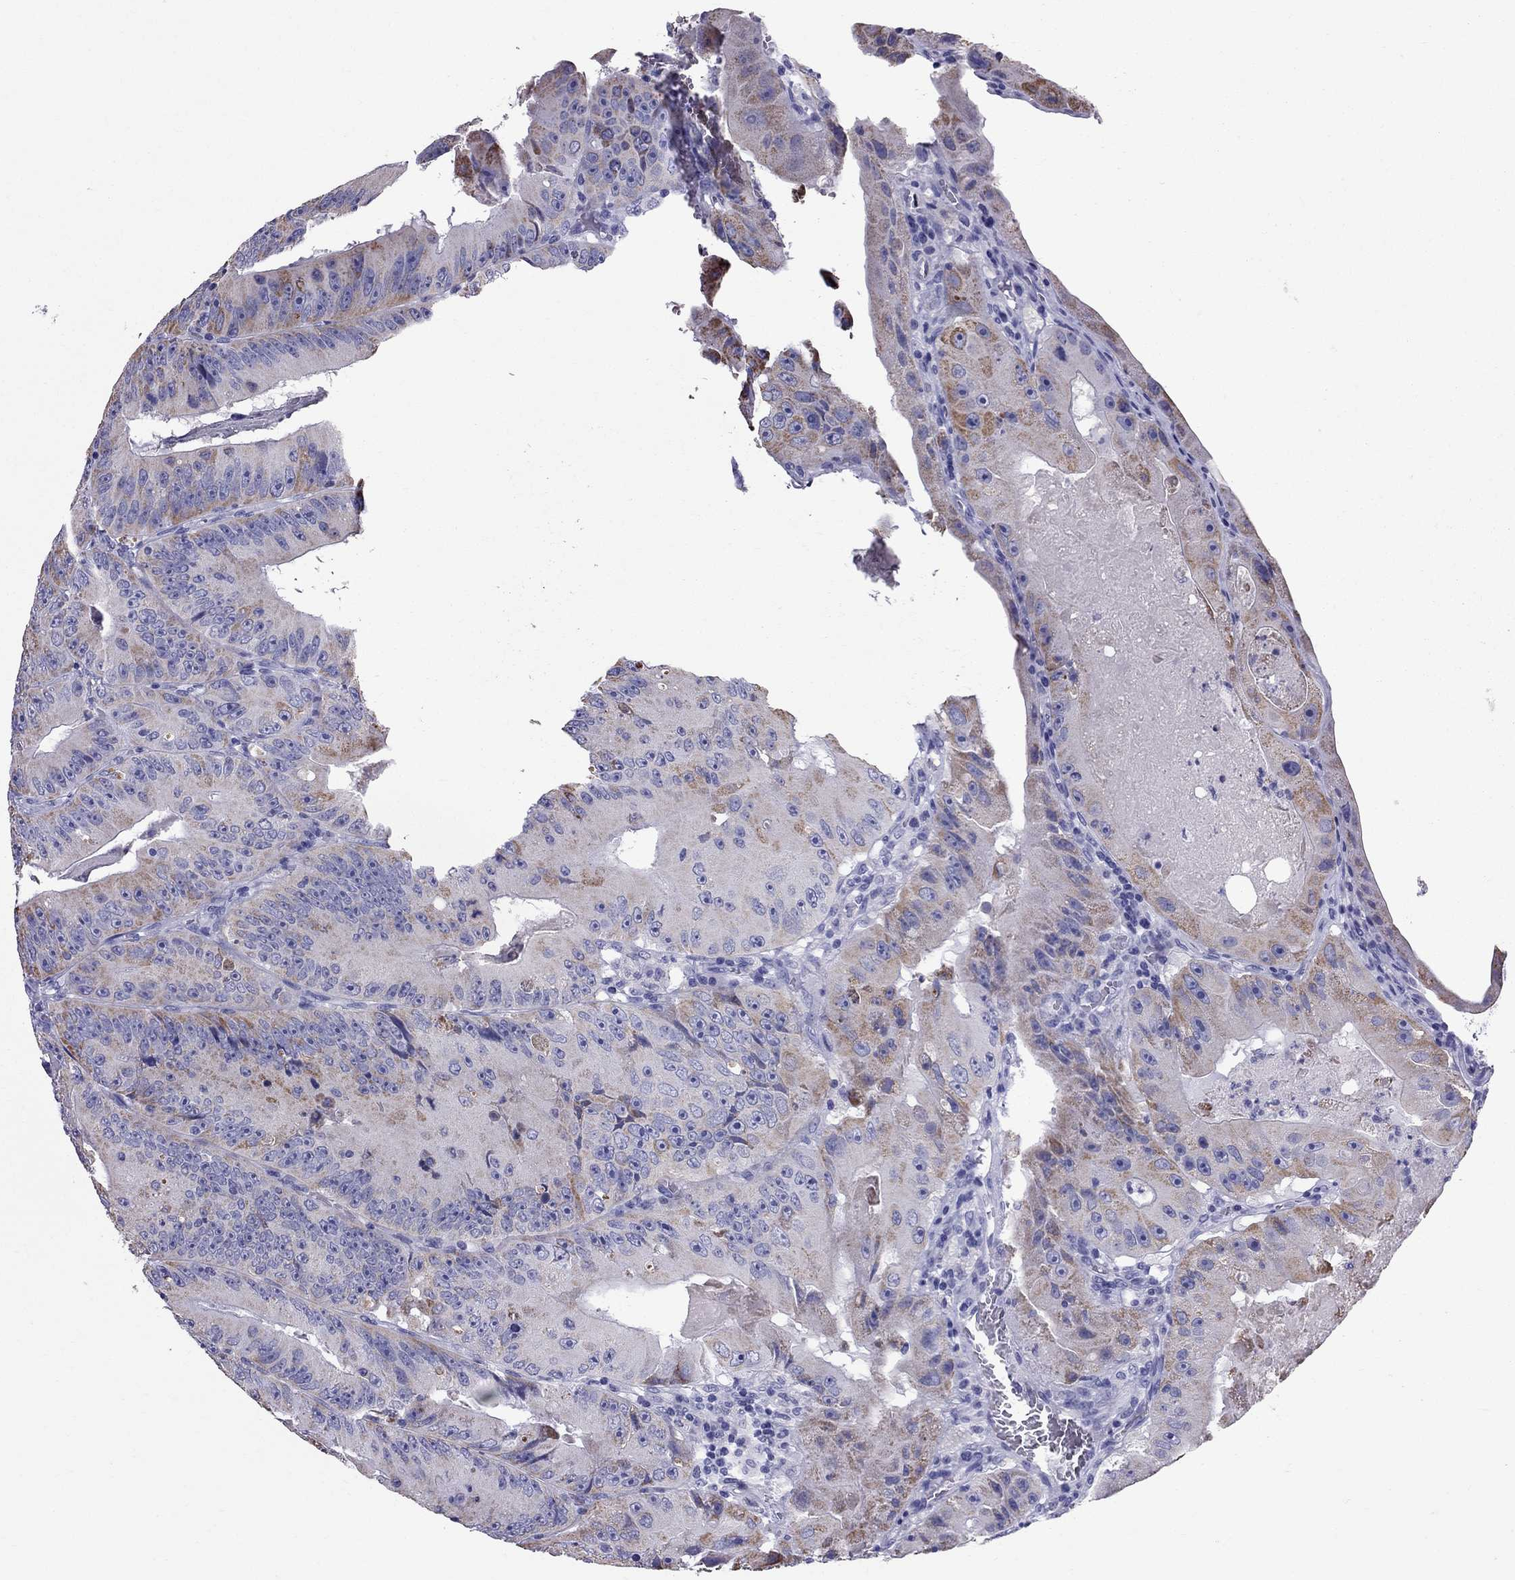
{"staining": {"intensity": "moderate", "quantity": ">75%", "location": "cytoplasmic/membranous"}, "tissue": "colorectal cancer", "cell_type": "Tumor cells", "image_type": "cancer", "snomed": [{"axis": "morphology", "description": "Adenocarcinoma, NOS"}, {"axis": "topography", "description": "Colon"}], "caption": "Adenocarcinoma (colorectal) stained with a protein marker exhibits moderate staining in tumor cells.", "gene": "TTLL13", "patient": {"sex": "female", "age": 86}}